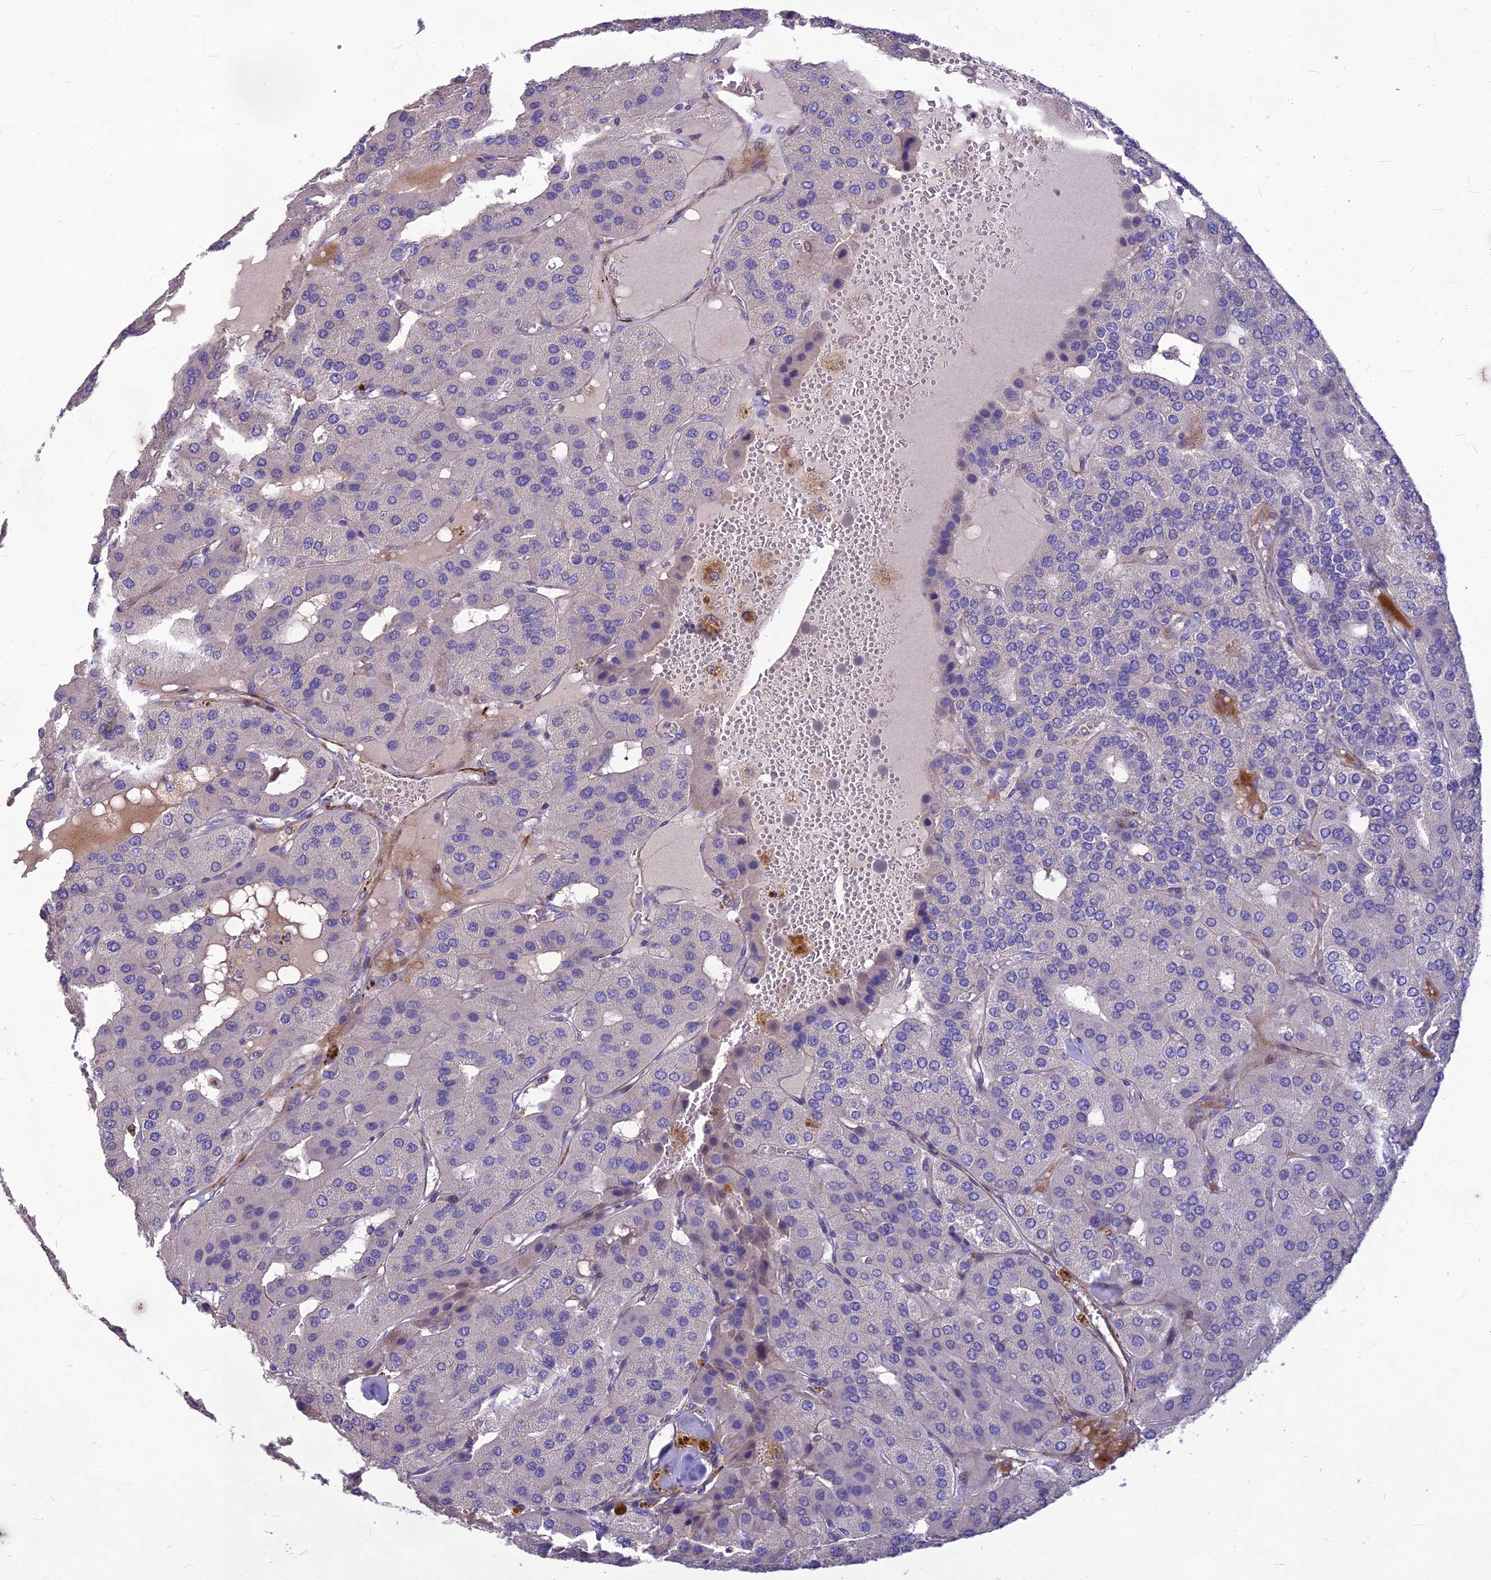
{"staining": {"intensity": "negative", "quantity": "none", "location": "none"}, "tissue": "parathyroid gland", "cell_type": "Glandular cells", "image_type": "normal", "snomed": [{"axis": "morphology", "description": "Normal tissue, NOS"}, {"axis": "morphology", "description": "Adenoma, NOS"}, {"axis": "topography", "description": "Parathyroid gland"}], "caption": "A micrograph of parathyroid gland stained for a protein displays no brown staining in glandular cells. (Immunohistochemistry (ihc), brightfield microscopy, high magnification).", "gene": "CLUH", "patient": {"sex": "female", "age": 86}}